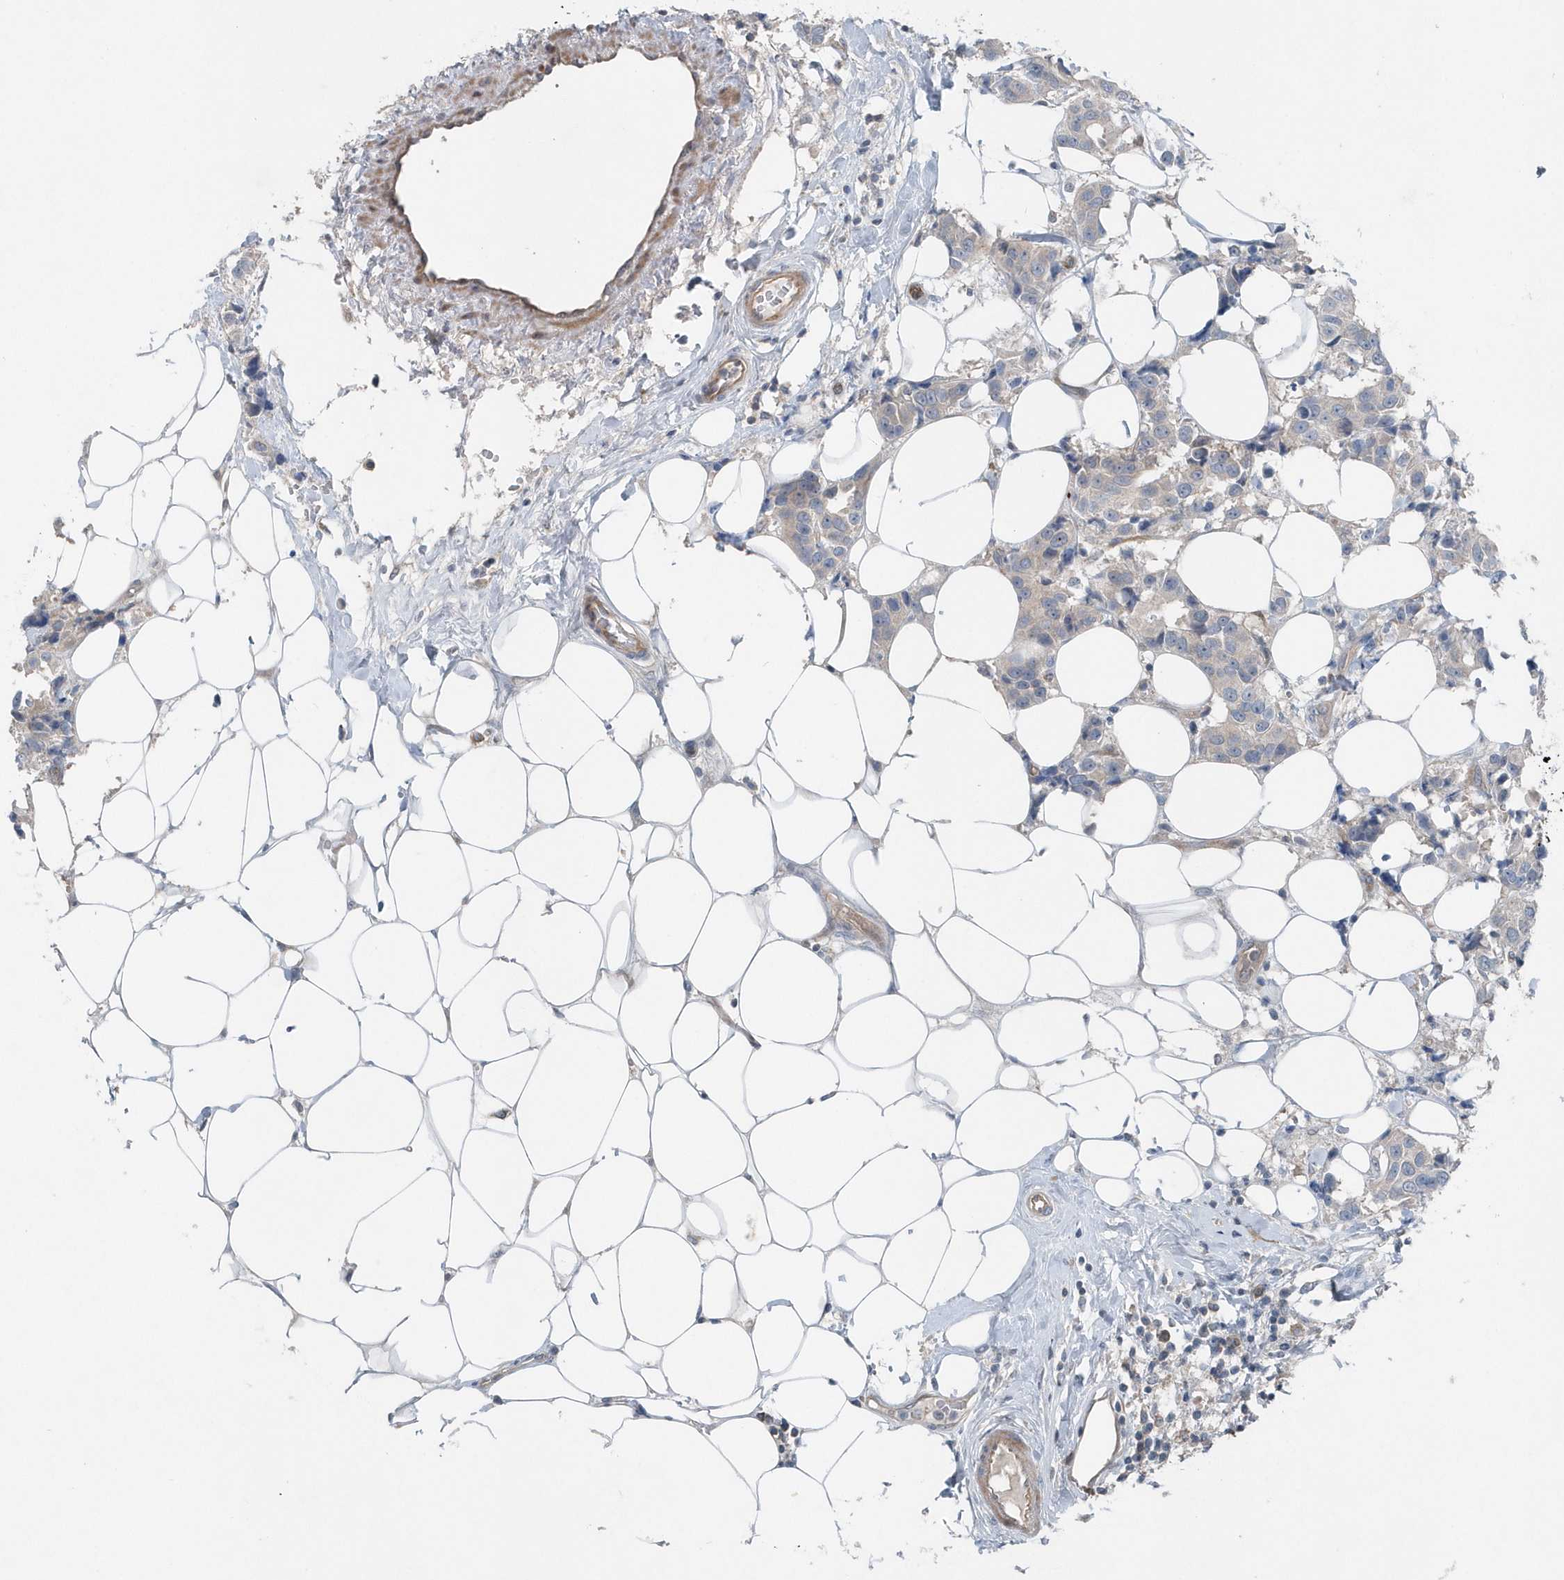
{"staining": {"intensity": "weak", "quantity": "<25%", "location": "cytoplasmic/membranous"}, "tissue": "breast cancer", "cell_type": "Tumor cells", "image_type": "cancer", "snomed": [{"axis": "morphology", "description": "Normal tissue, NOS"}, {"axis": "morphology", "description": "Duct carcinoma"}, {"axis": "topography", "description": "Breast"}], "caption": "Immunohistochemistry photomicrograph of human infiltrating ductal carcinoma (breast) stained for a protein (brown), which demonstrates no staining in tumor cells.", "gene": "MCC", "patient": {"sex": "female", "age": 39}}